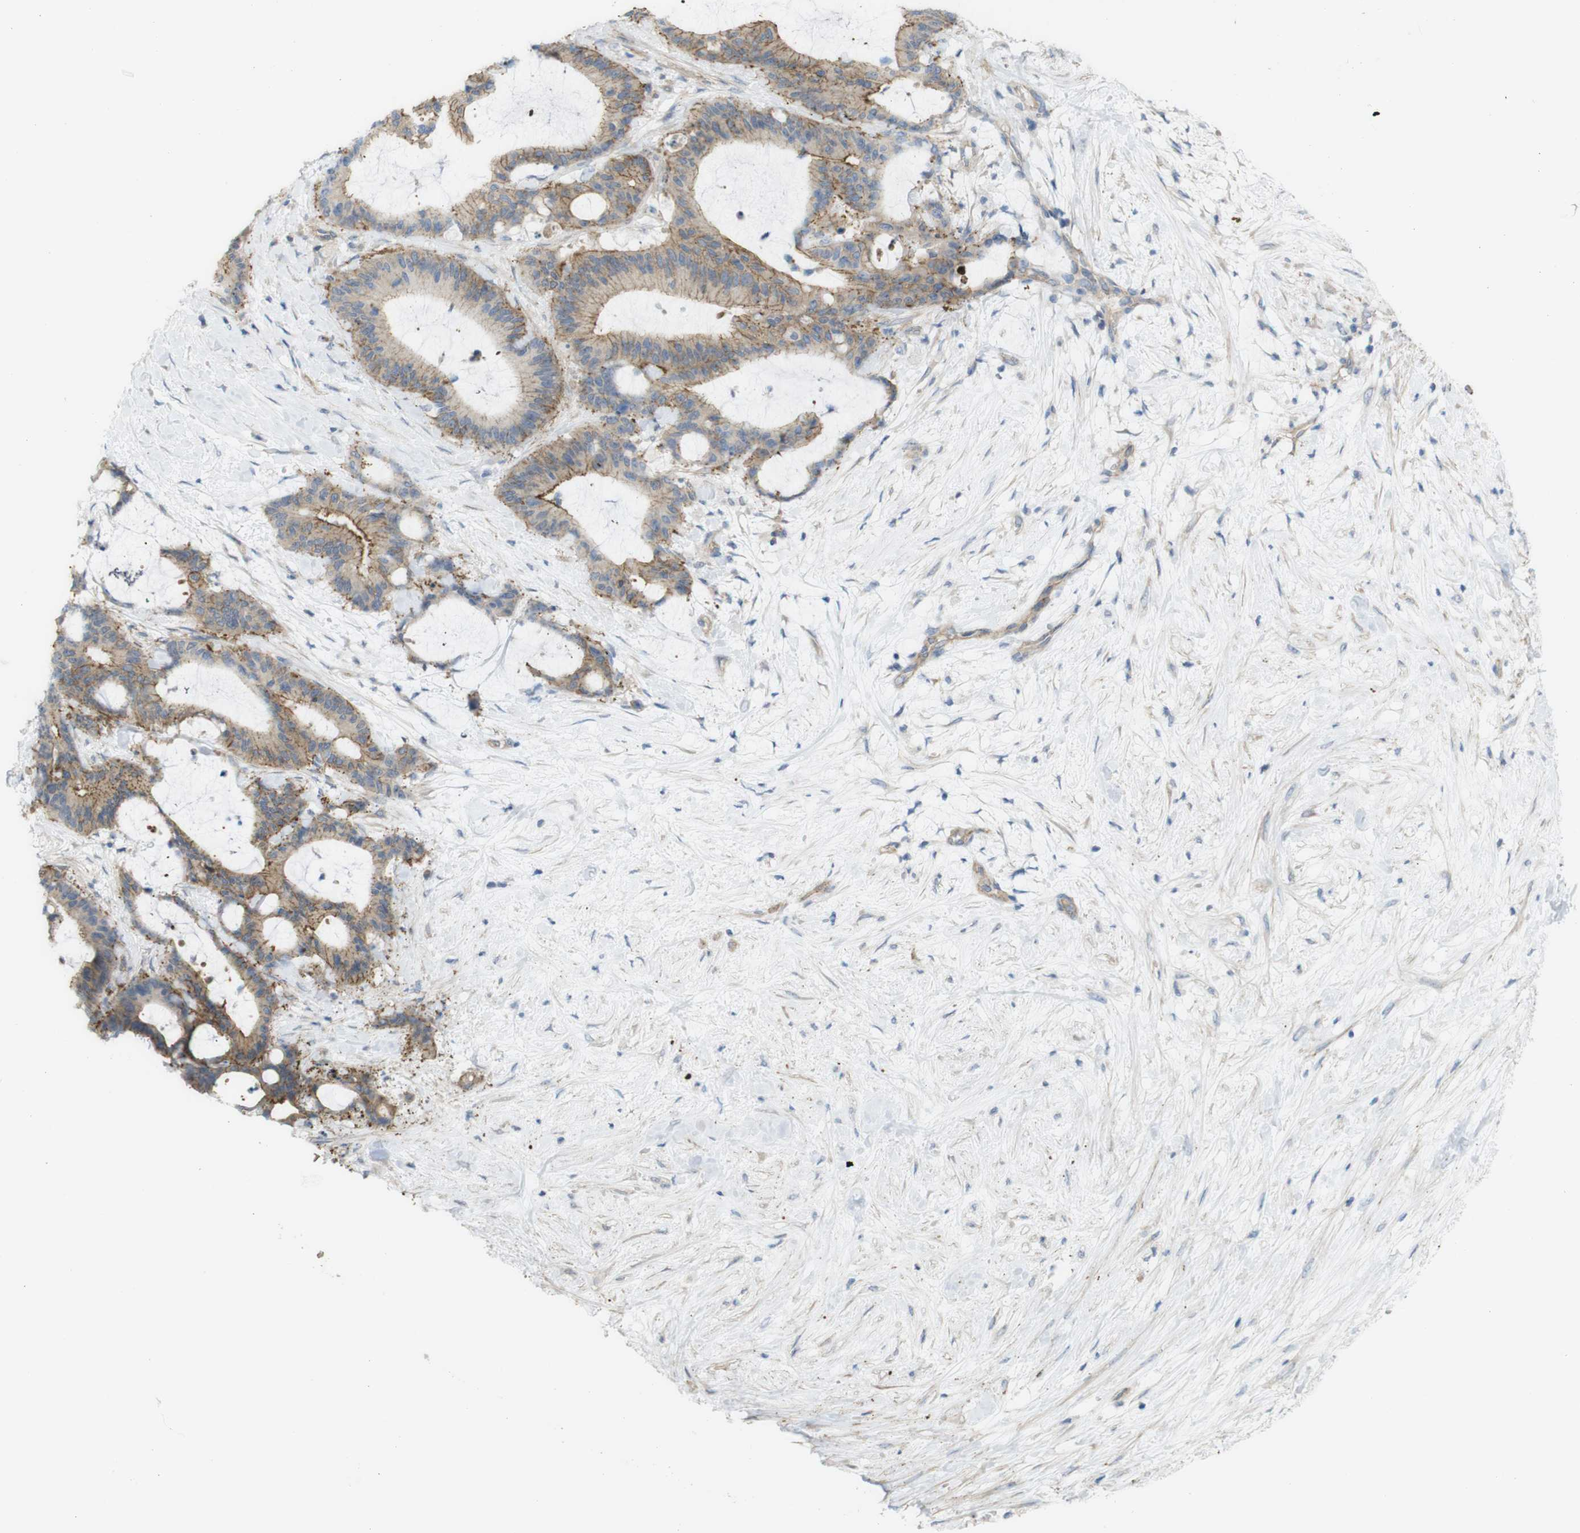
{"staining": {"intensity": "moderate", "quantity": ">75%", "location": "cytoplasmic/membranous"}, "tissue": "liver cancer", "cell_type": "Tumor cells", "image_type": "cancer", "snomed": [{"axis": "morphology", "description": "Cholangiocarcinoma"}, {"axis": "topography", "description": "Liver"}], "caption": "This micrograph exhibits immunohistochemistry staining of human cholangiocarcinoma (liver), with medium moderate cytoplasmic/membranous staining in about >75% of tumor cells.", "gene": "PREX2", "patient": {"sex": "female", "age": 73}}